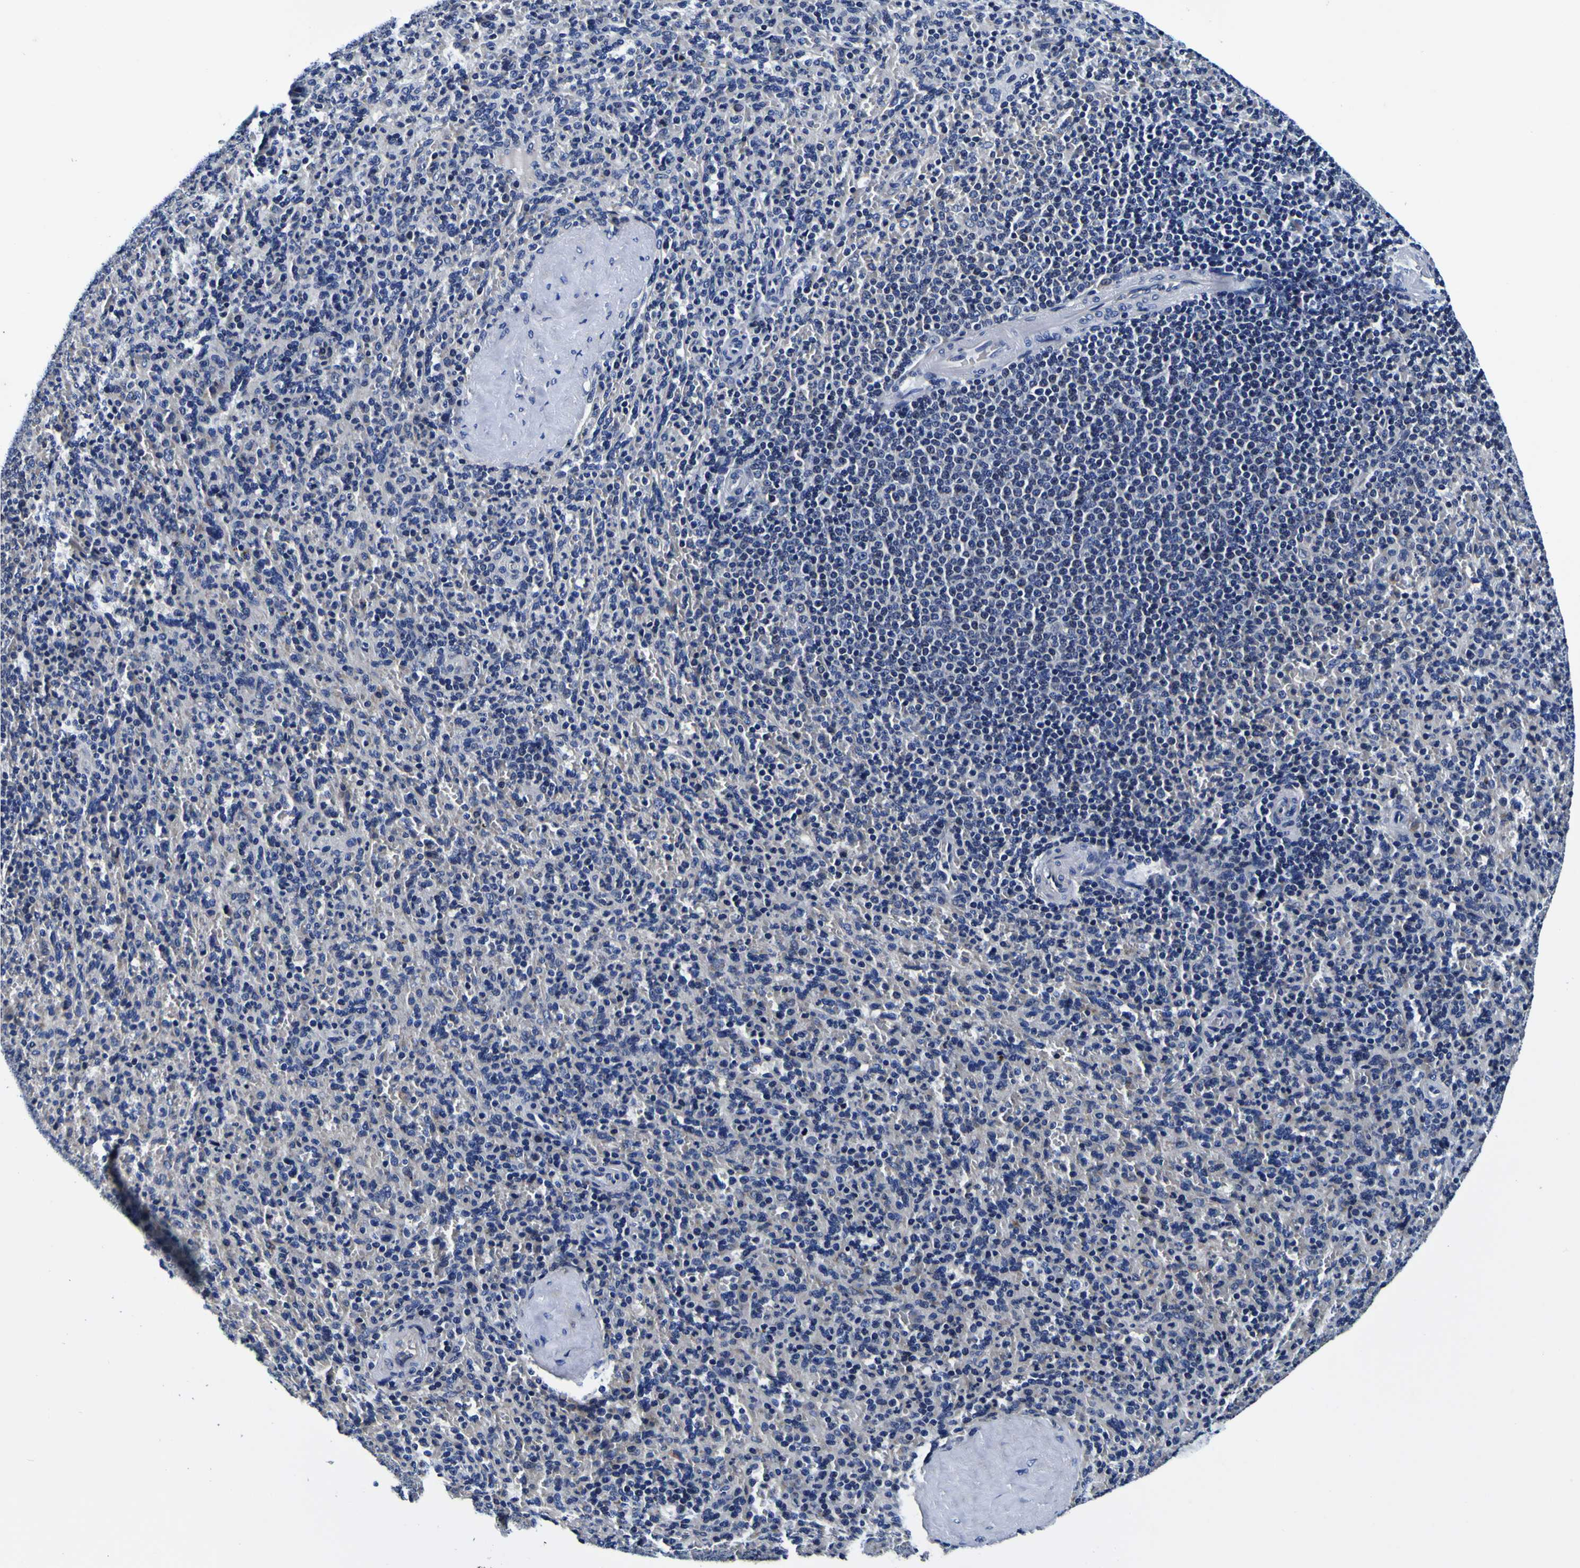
{"staining": {"intensity": "strong", "quantity": "<25%", "location": "cytoplasmic/membranous"}, "tissue": "spleen", "cell_type": "Cells in red pulp", "image_type": "normal", "snomed": [{"axis": "morphology", "description": "Normal tissue, NOS"}, {"axis": "topography", "description": "Spleen"}], "caption": "The micrograph demonstrates immunohistochemical staining of normal spleen. There is strong cytoplasmic/membranous expression is appreciated in approximately <25% of cells in red pulp.", "gene": "PDLIM4", "patient": {"sex": "male", "age": 36}}